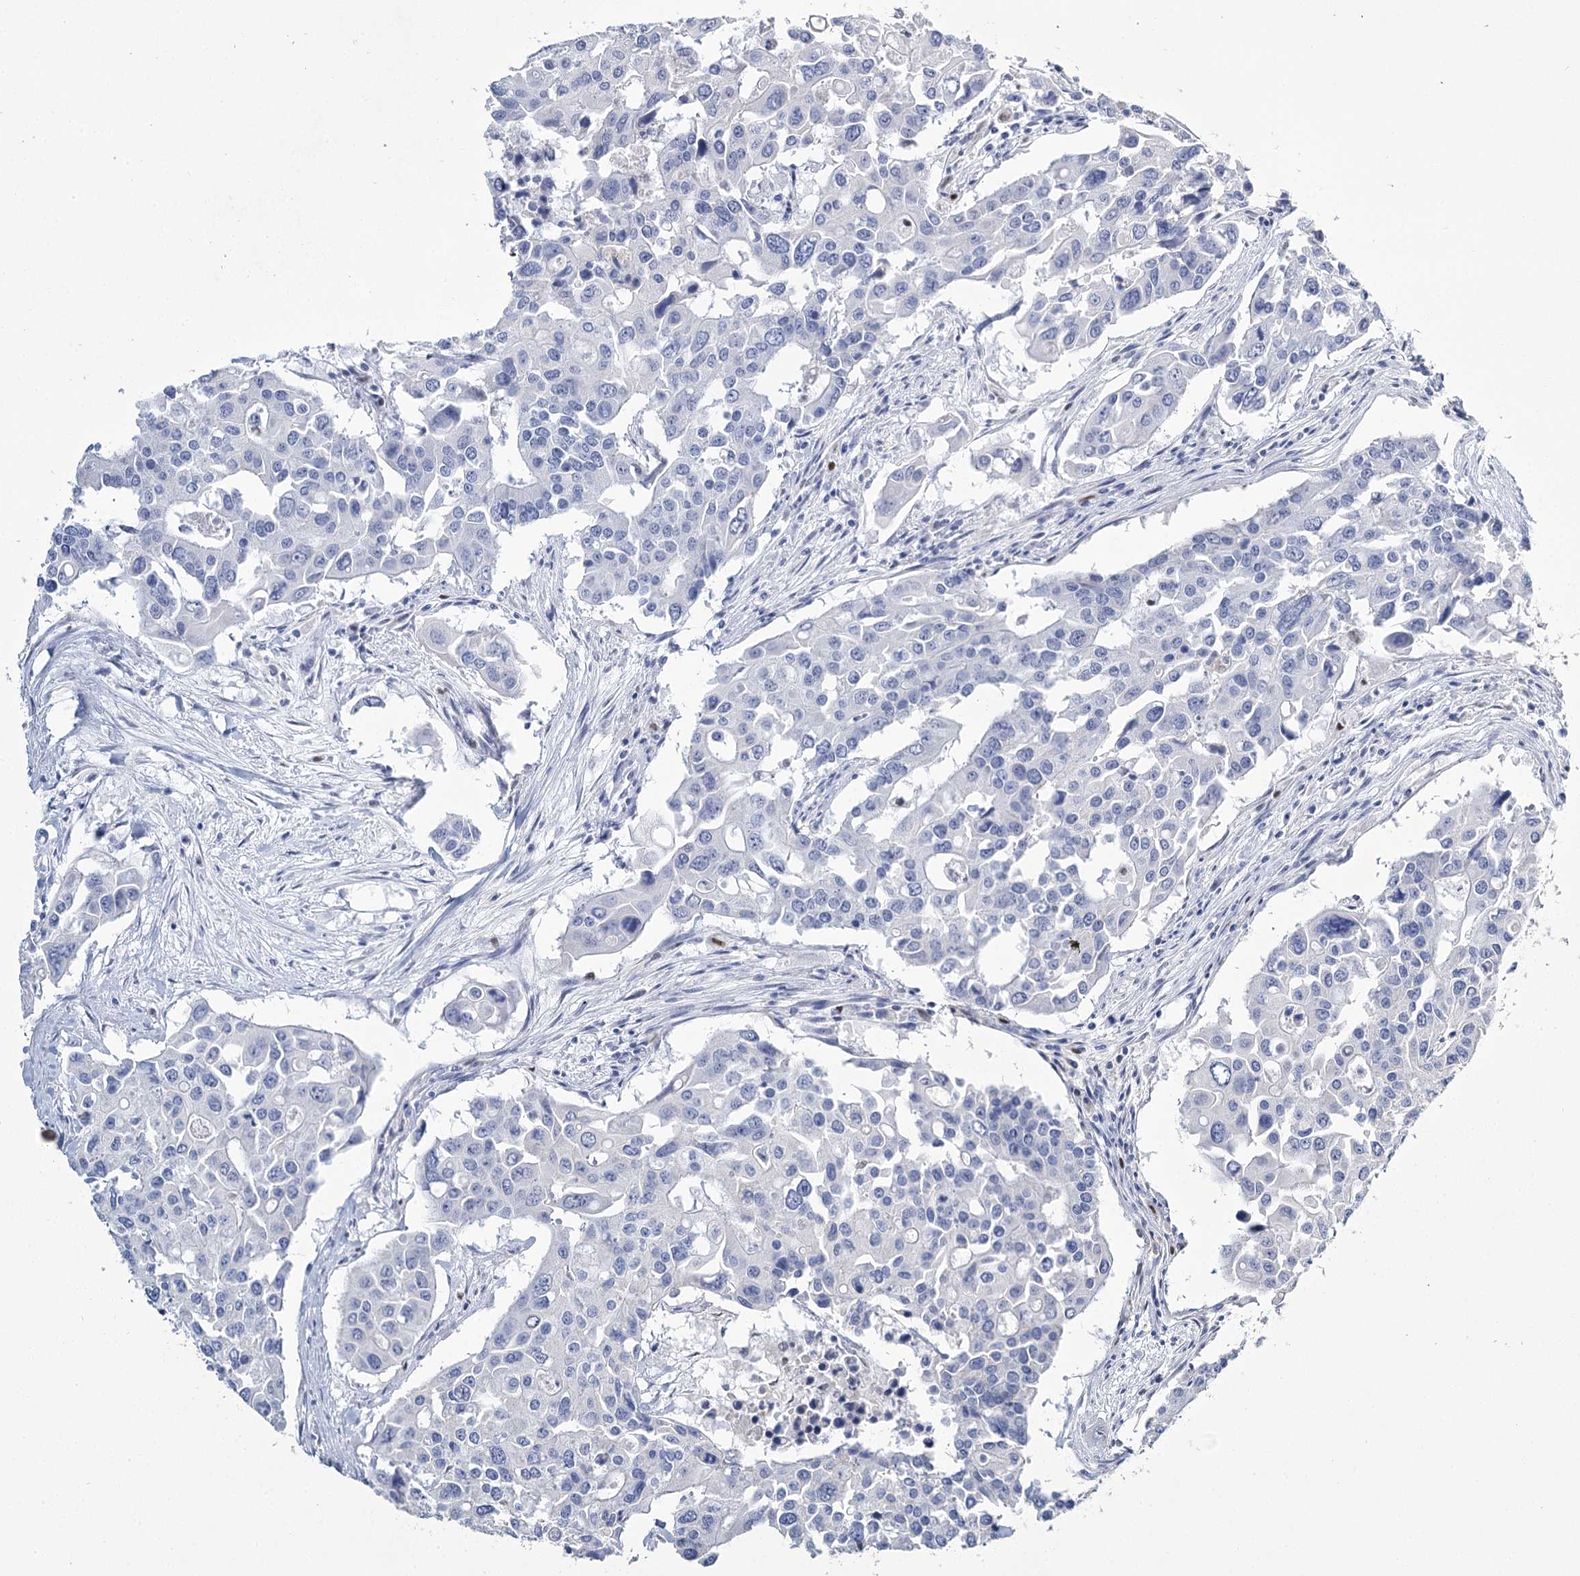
{"staining": {"intensity": "negative", "quantity": "none", "location": "none"}, "tissue": "colorectal cancer", "cell_type": "Tumor cells", "image_type": "cancer", "snomed": [{"axis": "morphology", "description": "Adenocarcinoma, NOS"}, {"axis": "topography", "description": "Colon"}], "caption": "Tumor cells are negative for brown protein staining in colorectal cancer.", "gene": "IGSF3", "patient": {"sex": "male", "age": 77}}